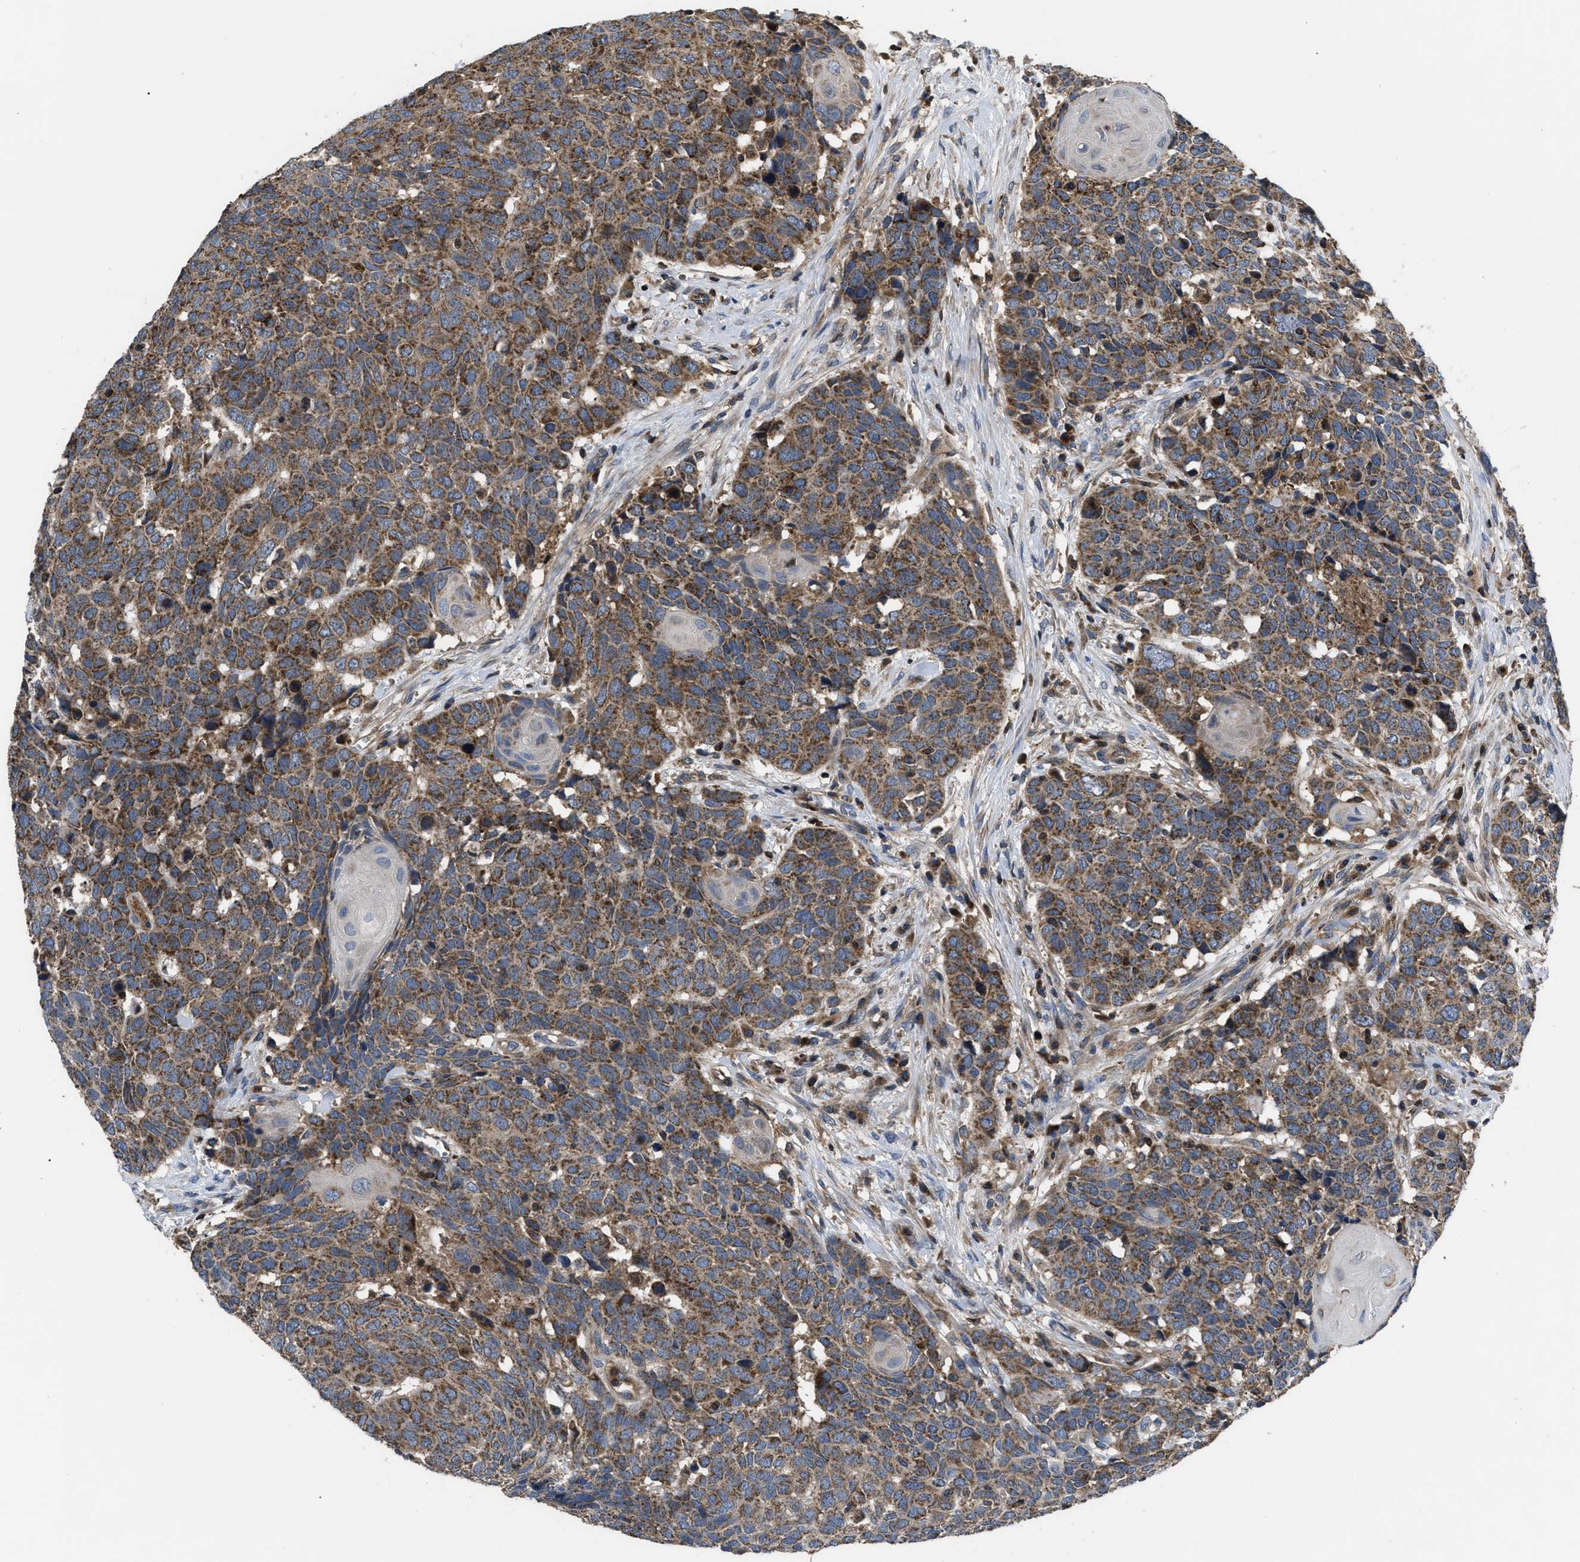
{"staining": {"intensity": "moderate", "quantity": ">75%", "location": "cytoplasmic/membranous"}, "tissue": "head and neck cancer", "cell_type": "Tumor cells", "image_type": "cancer", "snomed": [{"axis": "morphology", "description": "Squamous cell carcinoma, NOS"}, {"axis": "topography", "description": "Head-Neck"}], "caption": "Squamous cell carcinoma (head and neck) stained with DAB immunohistochemistry (IHC) exhibits medium levels of moderate cytoplasmic/membranous expression in about >75% of tumor cells. (brown staining indicates protein expression, while blue staining denotes nuclei).", "gene": "YBEY", "patient": {"sex": "male", "age": 66}}